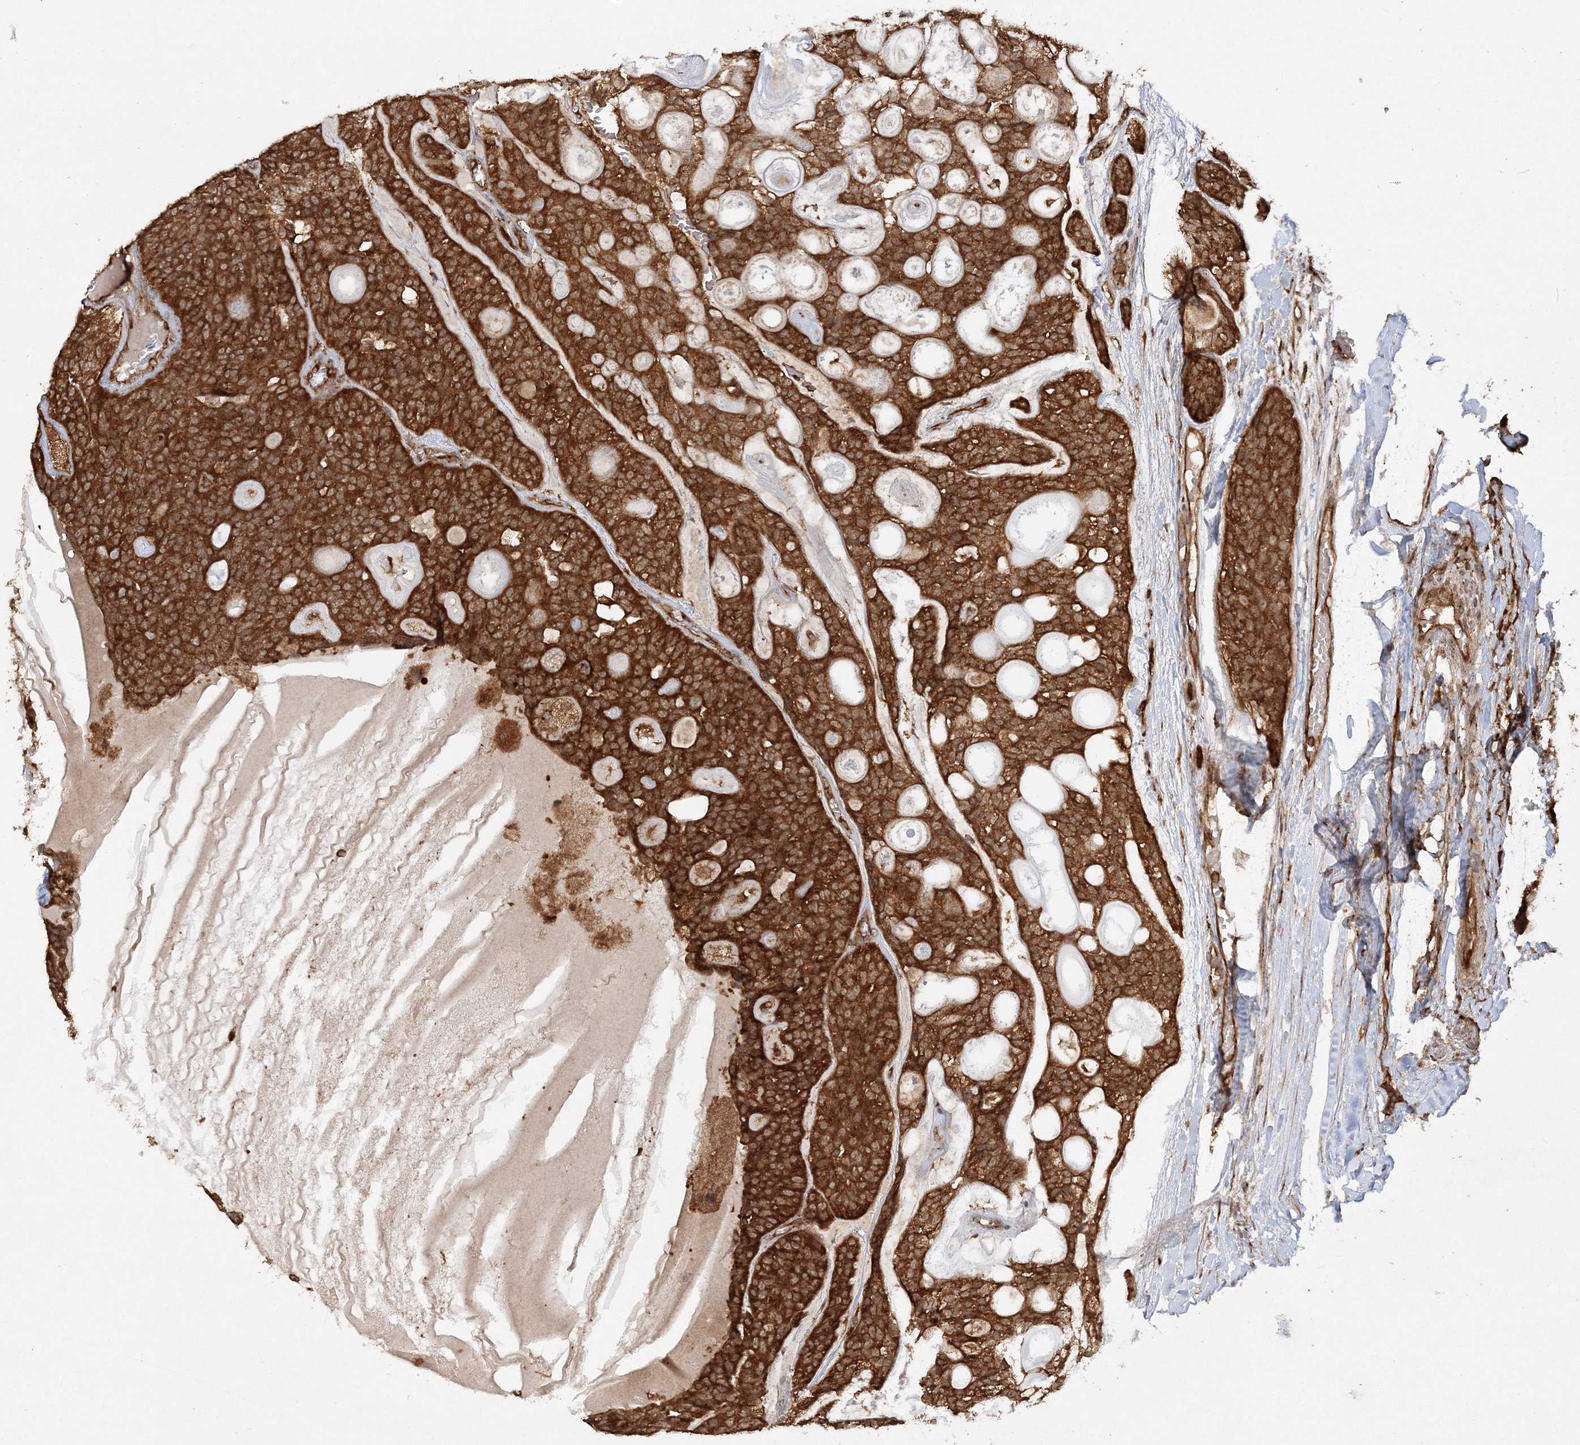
{"staining": {"intensity": "strong", "quantity": ">75%", "location": "cytoplasmic/membranous"}, "tissue": "head and neck cancer", "cell_type": "Tumor cells", "image_type": "cancer", "snomed": [{"axis": "morphology", "description": "Adenocarcinoma, NOS"}, {"axis": "topography", "description": "Head-Neck"}], "caption": "A micrograph of human head and neck cancer (adenocarcinoma) stained for a protein shows strong cytoplasmic/membranous brown staining in tumor cells.", "gene": "WDR37", "patient": {"sex": "male", "age": 66}}